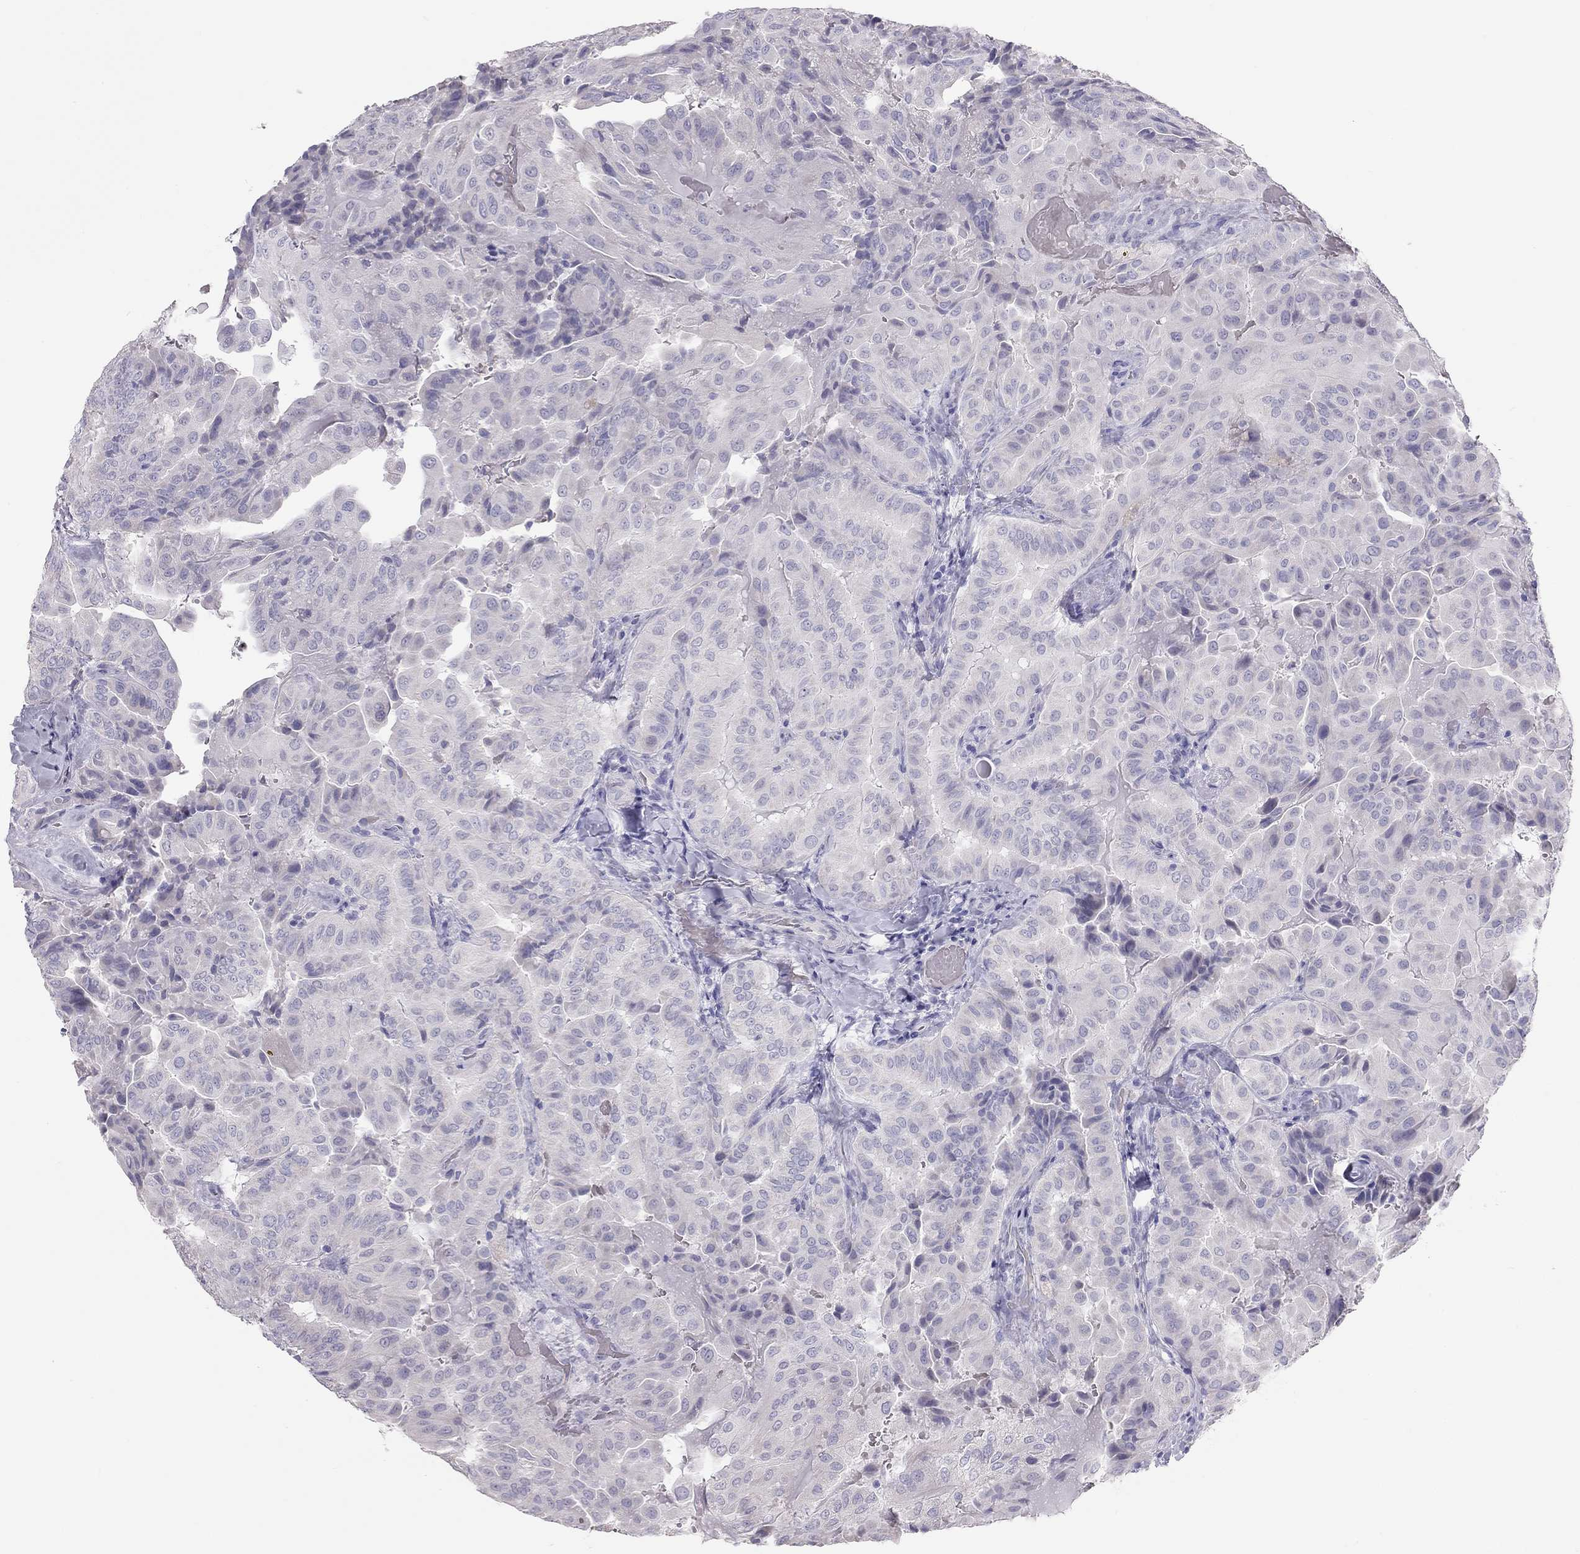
{"staining": {"intensity": "negative", "quantity": "none", "location": "none"}, "tissue": "thyroid cancer", "cell_type": "Tumor cells", "image_type": "cancer", "snomed": [{"axis": "morphology", "description": "Papillary adenocarcinoma, NOS"}, {"axis": "topography", "description": "Thyroid gland"}], "caption": "The image demonstrates no staining of tumor cells in papillary adenocarcinoma (thyroid). The staining is performed using DAB brown chromogen with nuclei counter-stained in using hematoxylin.", "gene": "SPATA12", "patient": {"sex": "female", "age": 68}}